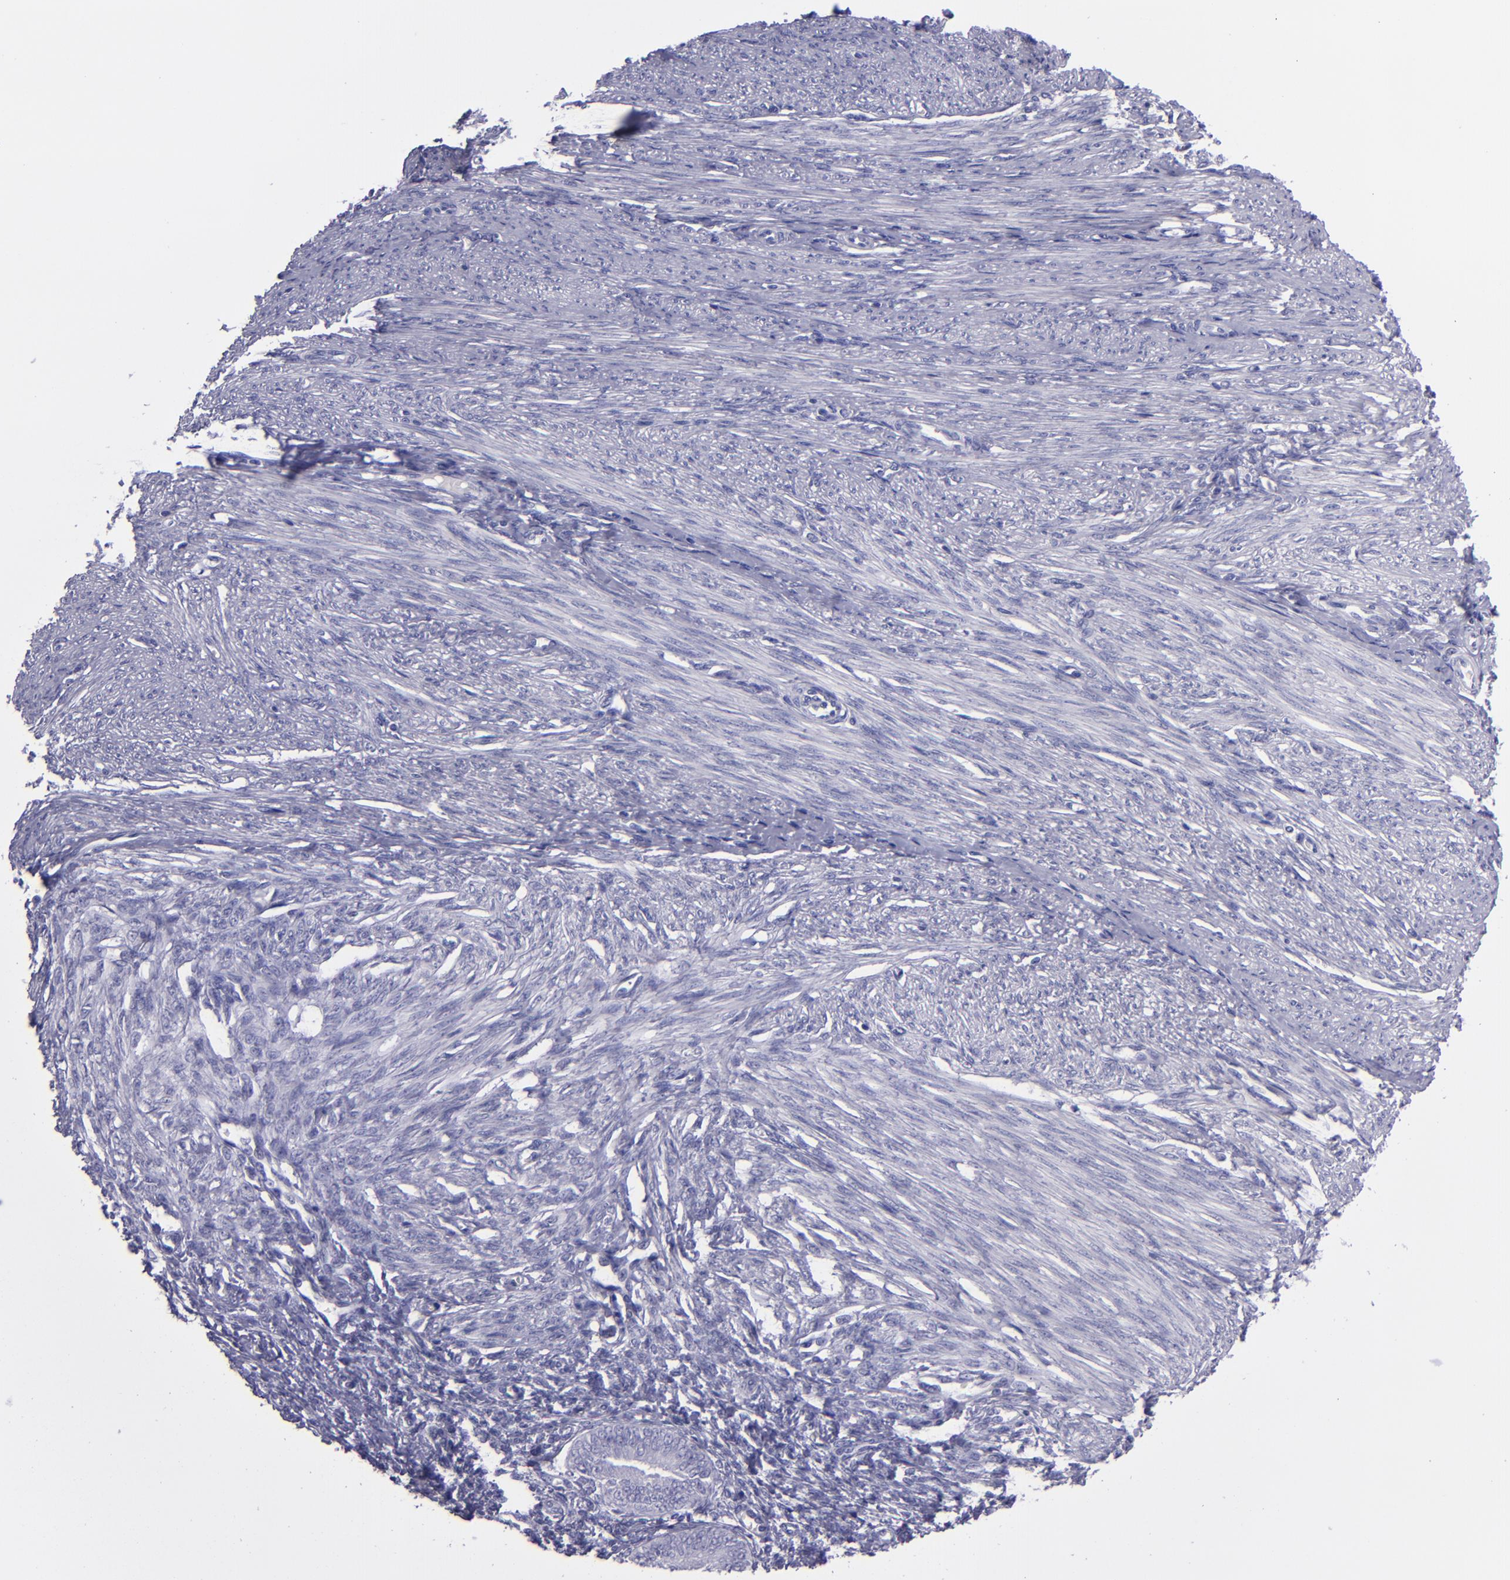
{"staining": {"intensity": "negative", "quantity": "none", "location": "none"}, "tissue": "endometrial cancer", "cell_type": "Tumor cells", "image_type": "cancer", "snomed": [{"axis": "morphology", "description": "Adenocarcinoma, NOS"}, {"axis": "topography", "description": "Endometrium"}], "caption": "IHC of human endometrial cancer (adenocarcinoma) displays no expression in tumor cells.", "gene": "TNNT3", "patient": {"sex": "female", "age": 63}}